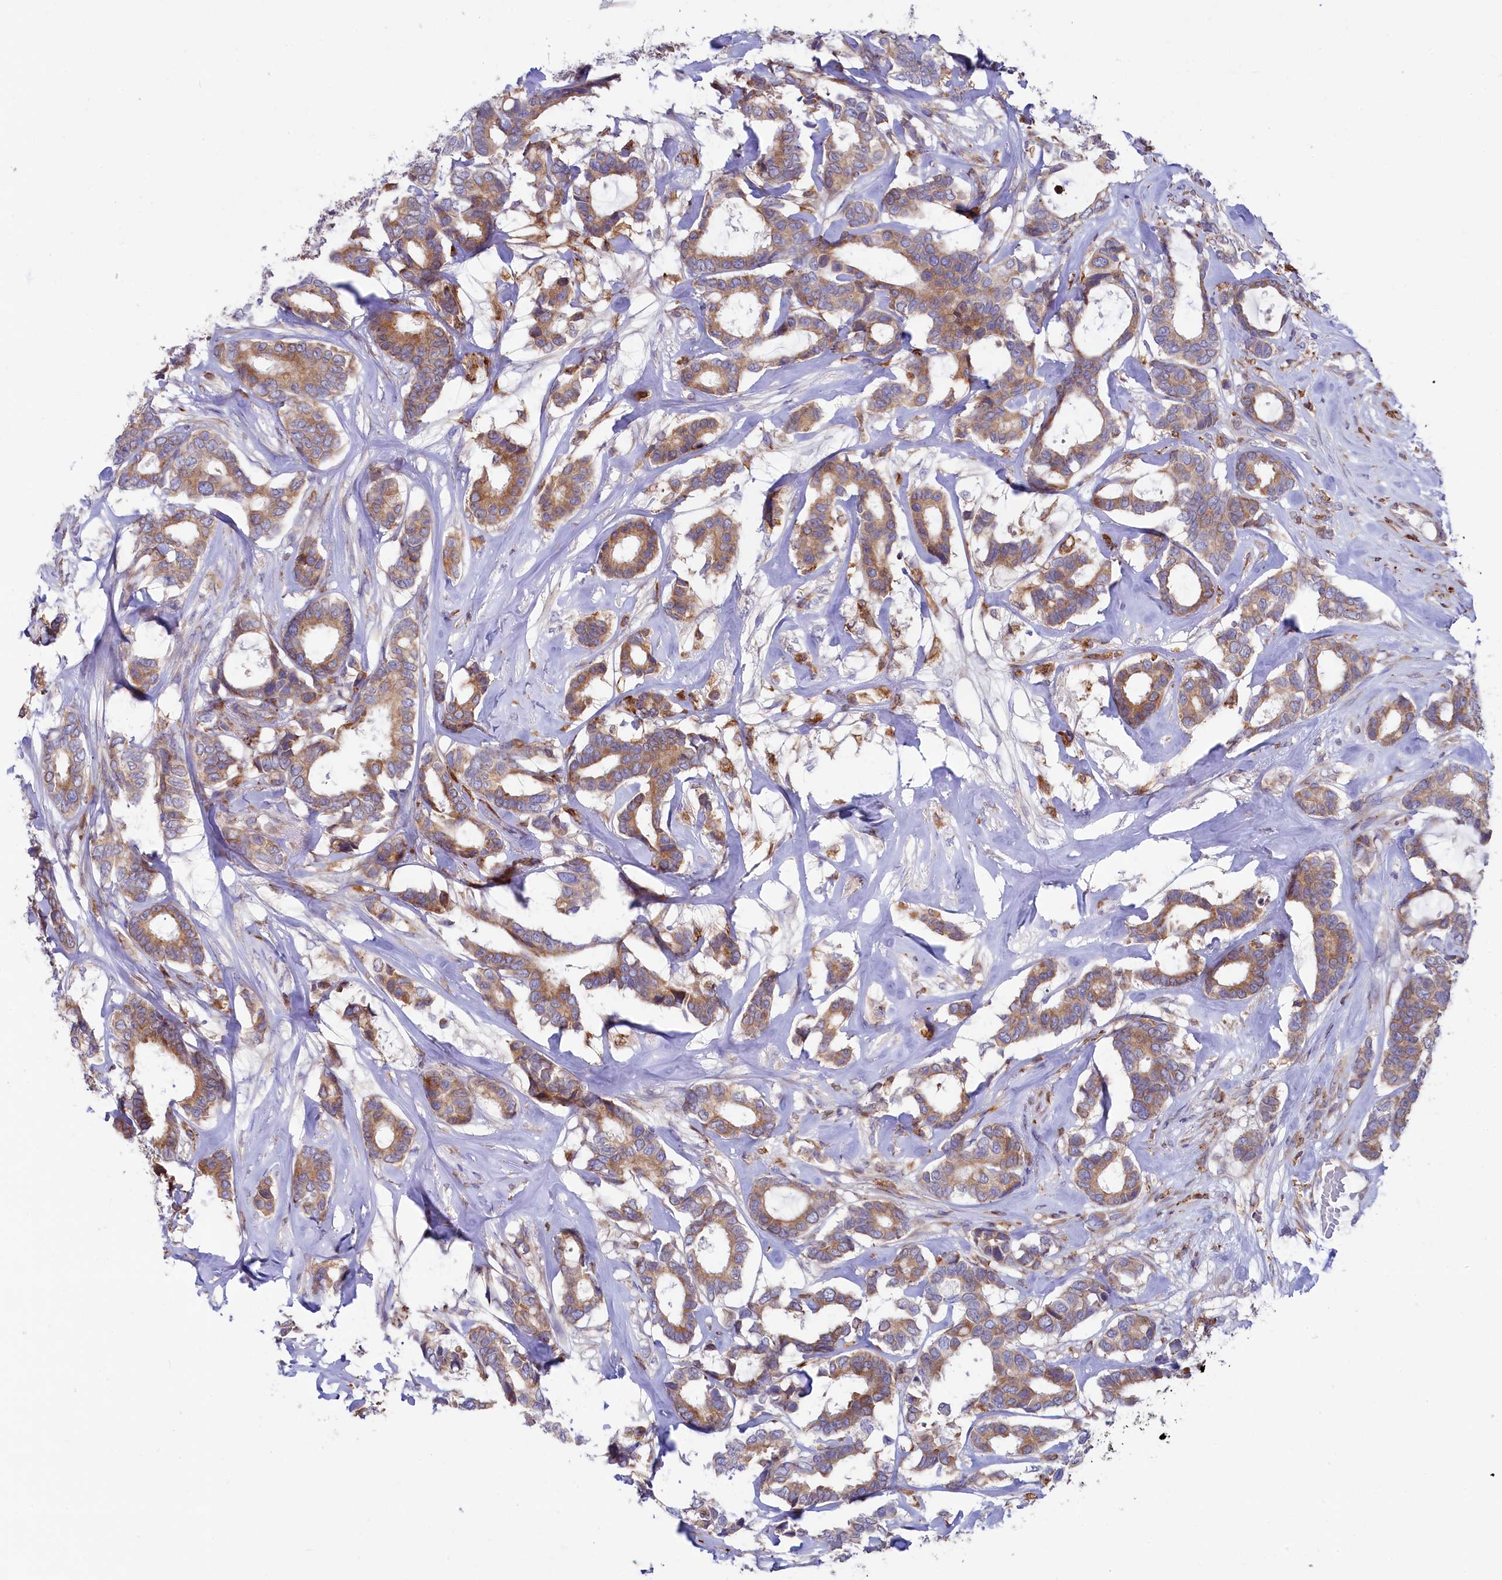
{"staining": {"intensity": "moderate", "quantity": ">75%", "location": "cytoplasmic/membranous"}, "tissue": "breast cancer", "cell_type": "Tumor cells", "image_type": "cancer", "snomed": [{"axis": "morphology", "description": "Duct carcinoma"}, {"axis": "topography", "description": "Breast"}], "caption": "Human breast cancer (infiltrating ductal carcinoma) stained with a brown dye demonstrates moderate cytoplasmic/membranous positive expression in approximately >75% of tumor cells.", "gene": "CHID1", "patient": {"sex": "female", "age": 87}}